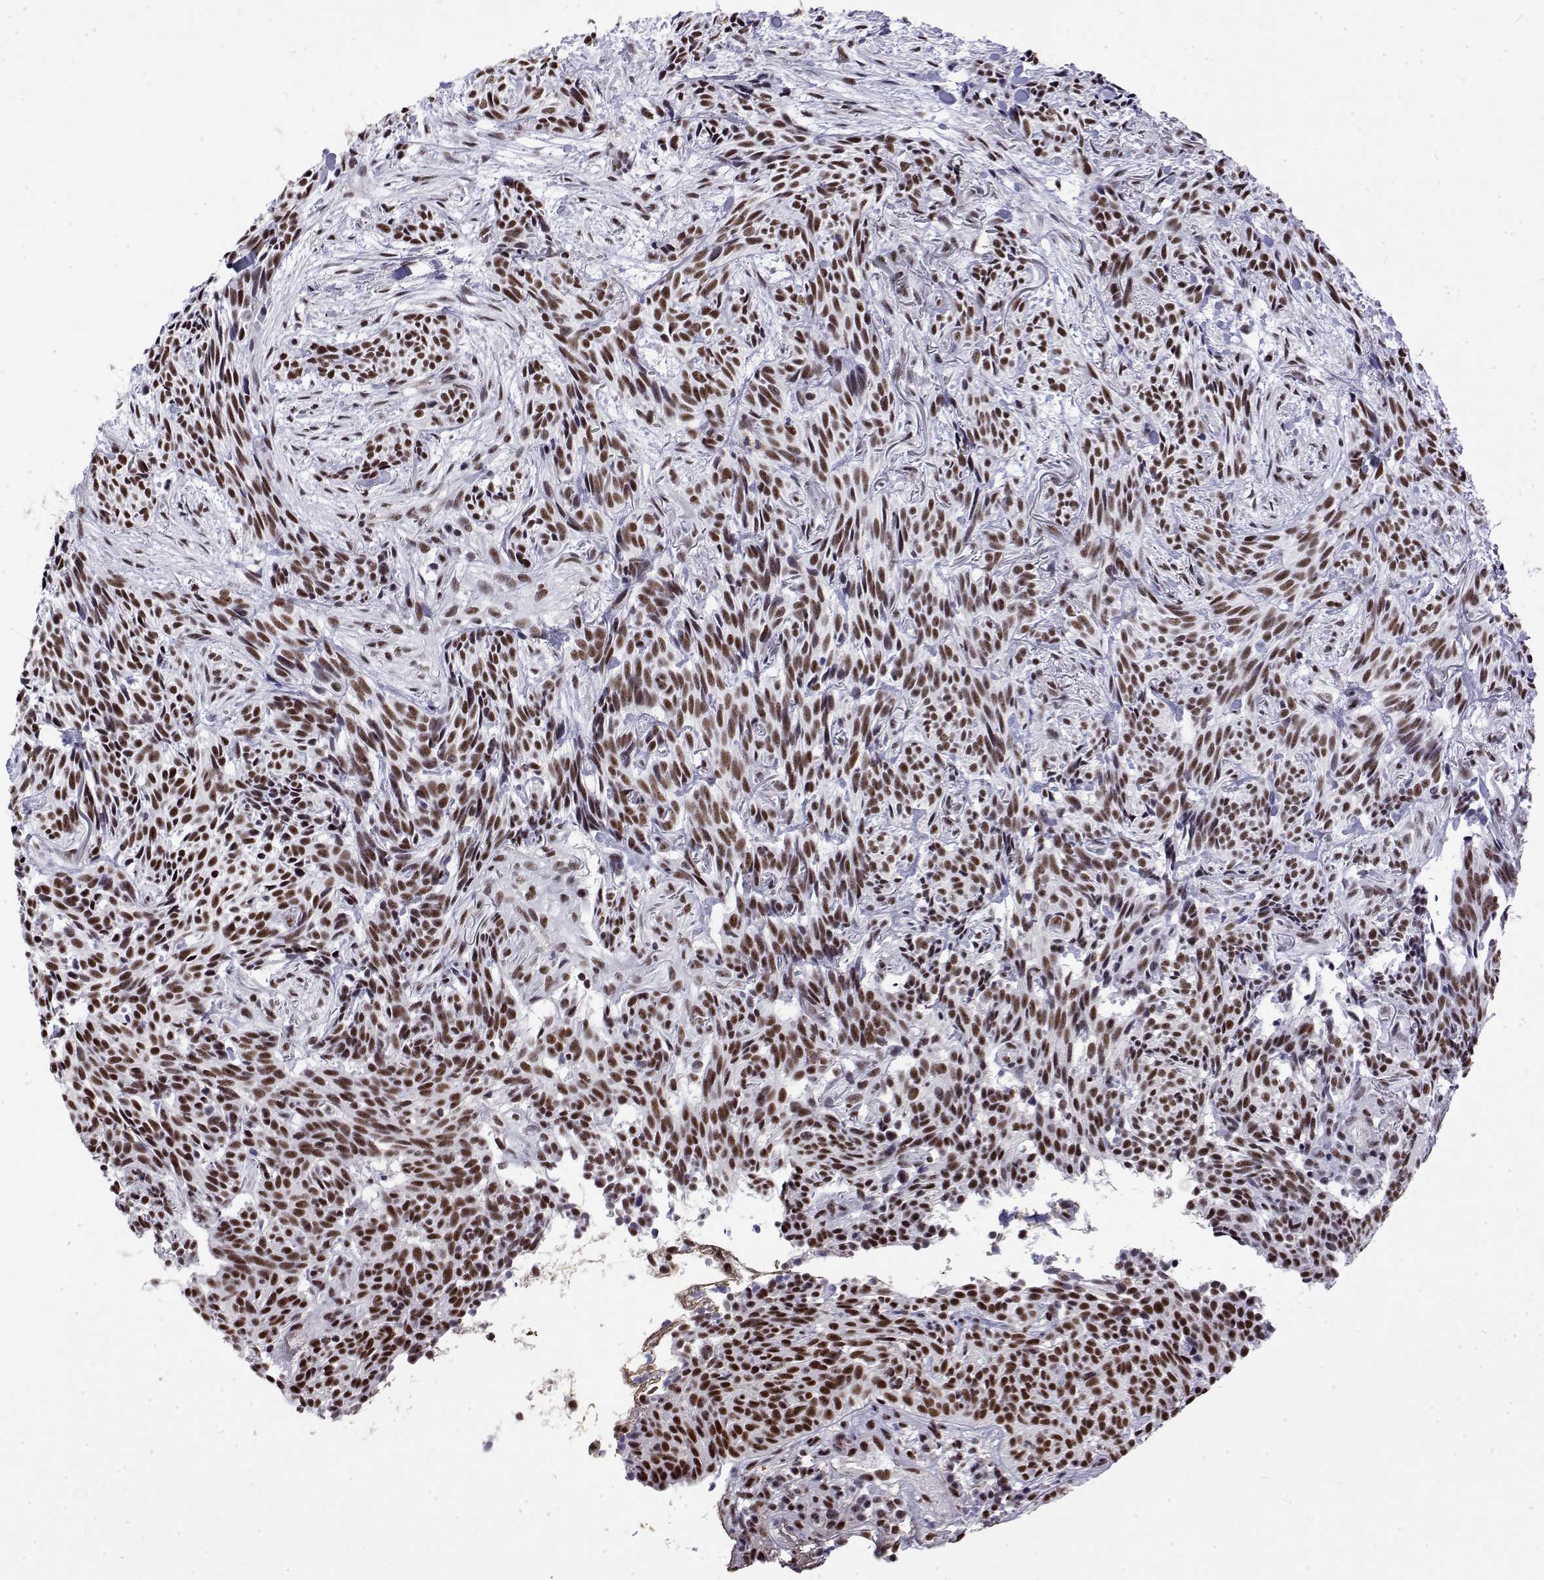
{"staining": {"intensity": "strong", "quantity": ">75%", "location": "nuclear"}, "tissue": "skin cancer", "cell_type": "Tumor cells", "image_type": "cancer", "snomed": [{"axis": "morphology", "description": "Basal cell carcinoma"}, {"axis": "topography", "description": "Skin"}], "caption": "Basal cell carcinoma (skin) tissue exhibits strong nuclear staining in about >75% of tumor cells, visualized by immunohistochemistry.", "gene": "POLDIP3", "patient": {"sex": "male", "age": 71}}